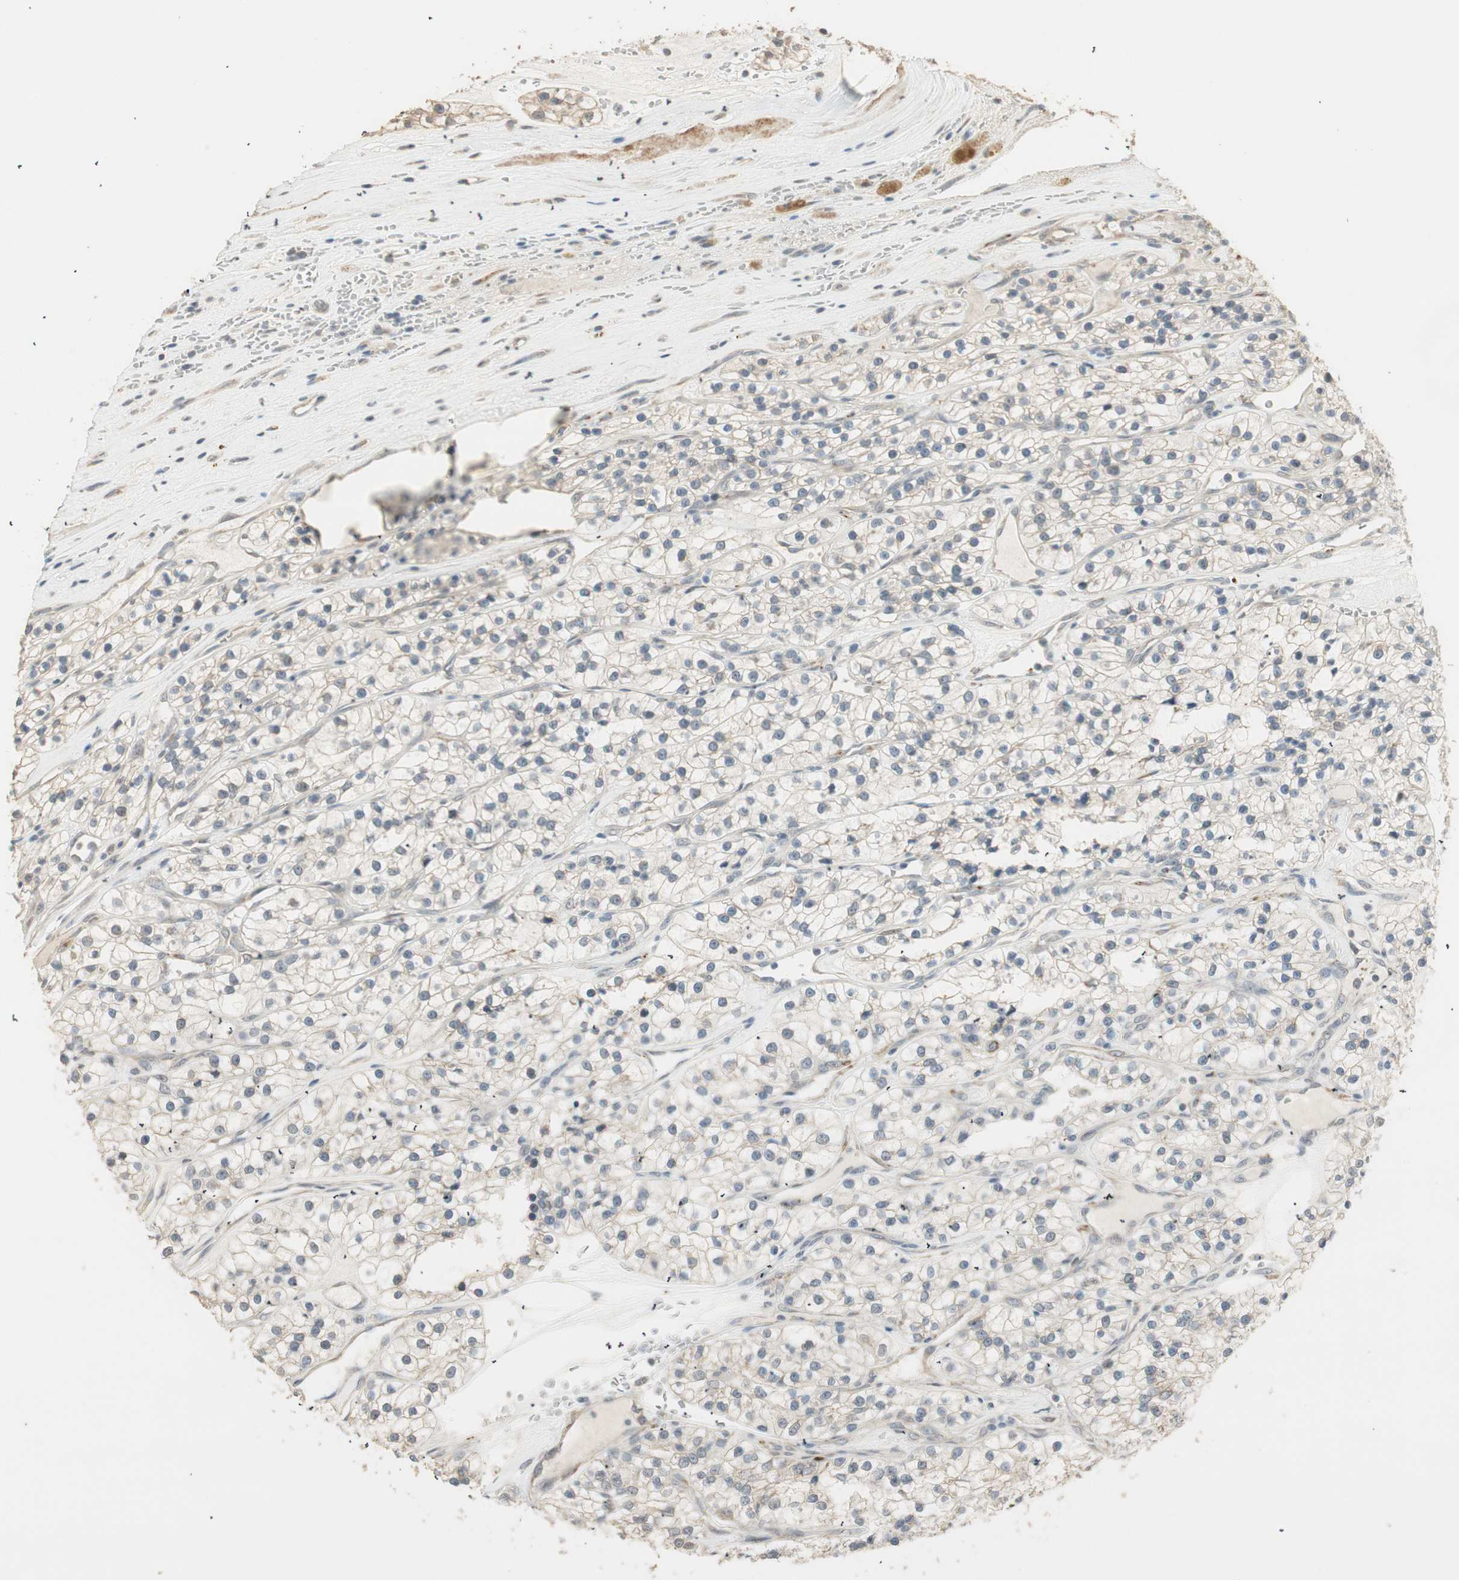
{"staining": {"intensity": "weak", "quantity": "25%-75%", "location": "cytoplasmic/membranous"}, "tissue": "renal cancer", "cell_type": "Tumor cells", "image_type": "cancer", "snomed": [{"axis": "morphology", "description": "Adenocarcinoma, NOS"}, {"axis": "topography", "description": "Kidney"}], "caption": "About 25%-75% of tumor cells in adenocarcinoma (renal) display weak cytoplasmic/membranous protein expression as visualized by brown immunohistochemical staining.", "gene": "TASOR", "patient": {"sex": "female", "age": 57}}